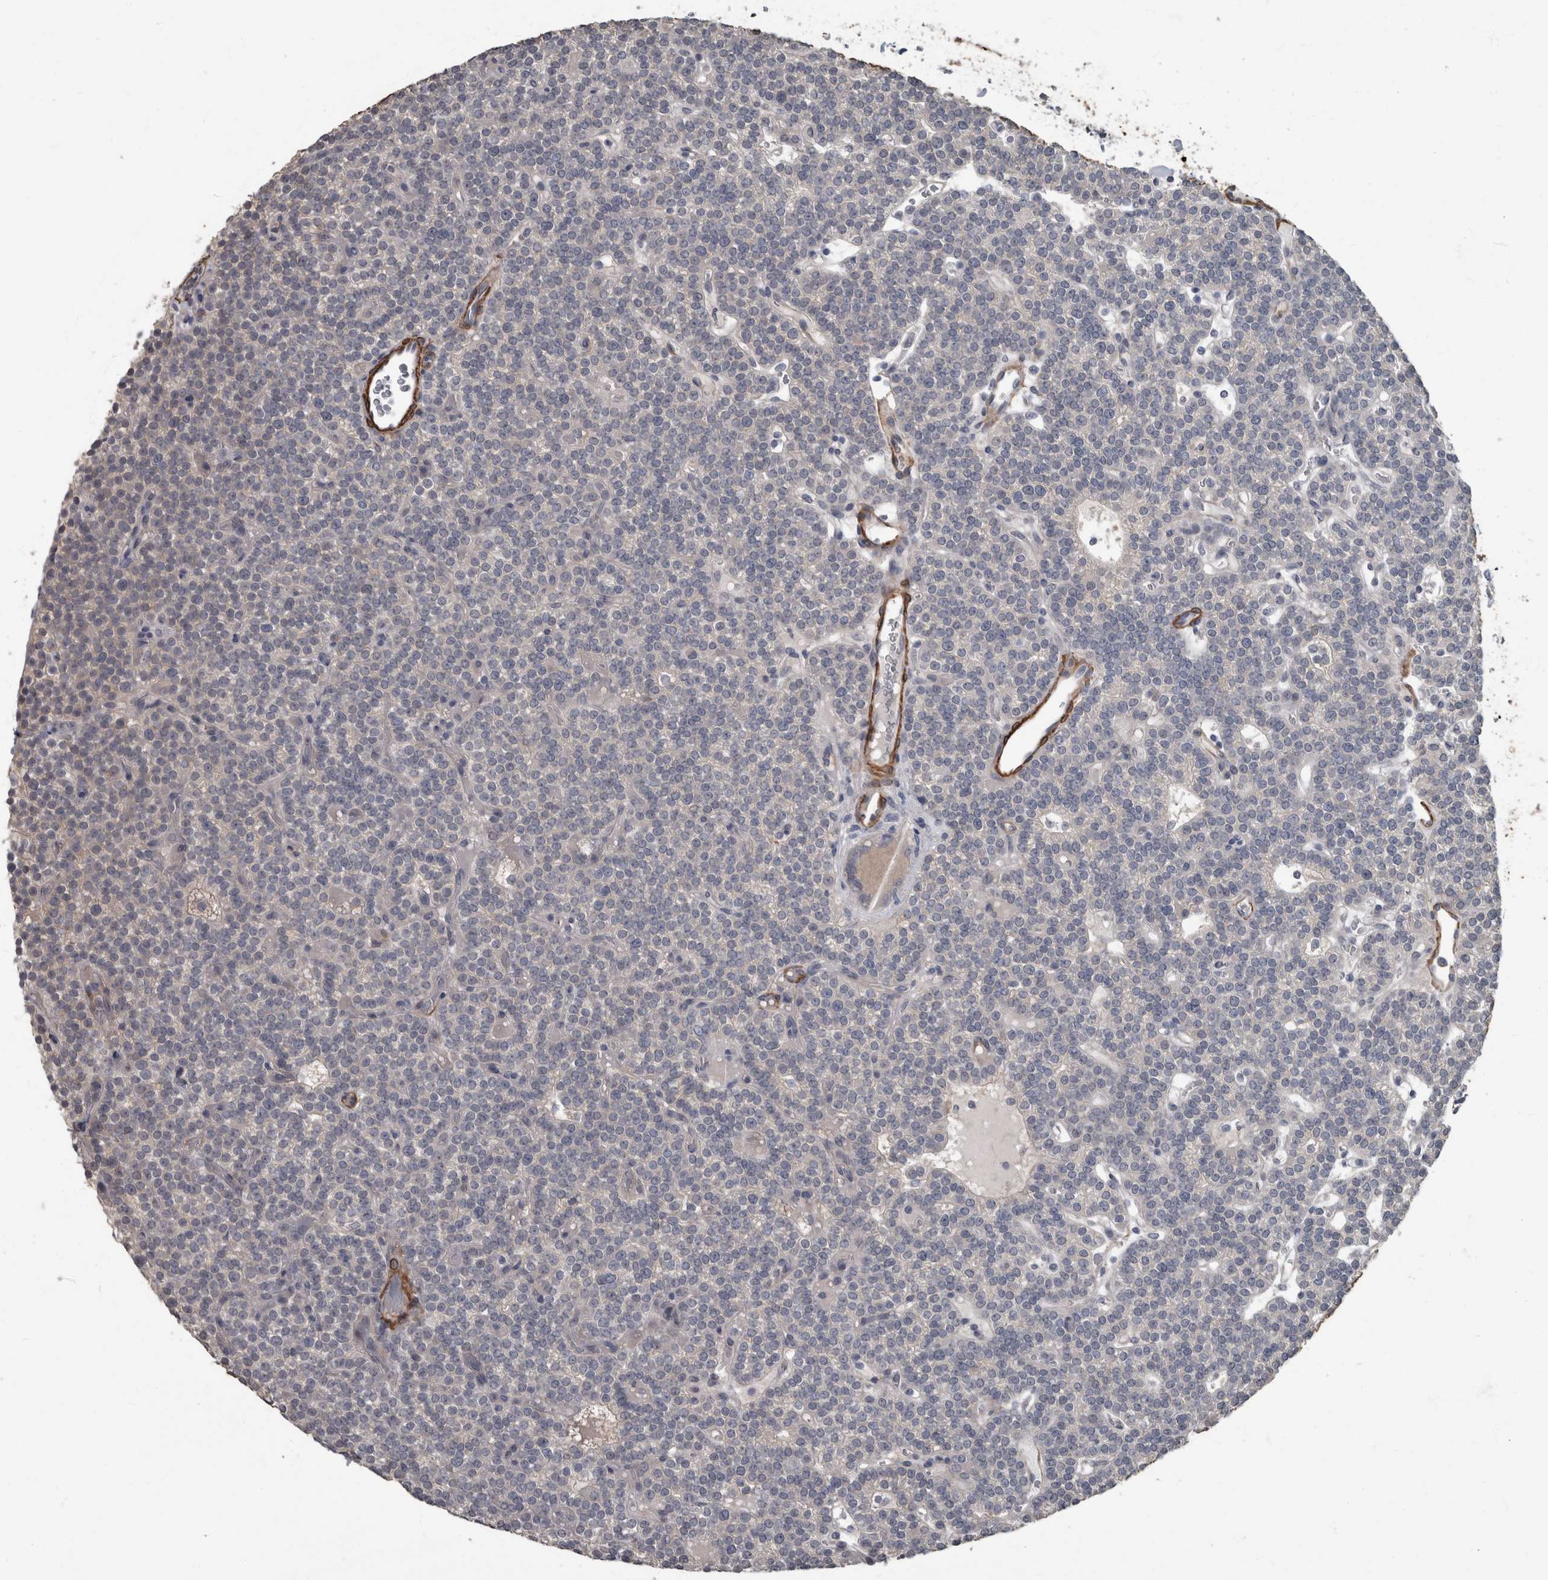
{"staining": {"intensity": "negative", "quantity": "none", "location": "none"}, "tissue": "parathyroid gland", "cell_type": "Glandular cells", "image_type": "normal", "snomed": [{"axis": "morphology", "description": "Normal tissue, NOS"}, {"axis": "topography", "description": "Parathyroid gland"}], "caption": "DAB immunohistochemical staining of unremarkable parathyroid gland exhibits no significant expression in glandular cells.", "gene": "MASTL", "patient": {"sex": "male", "age": 83}}